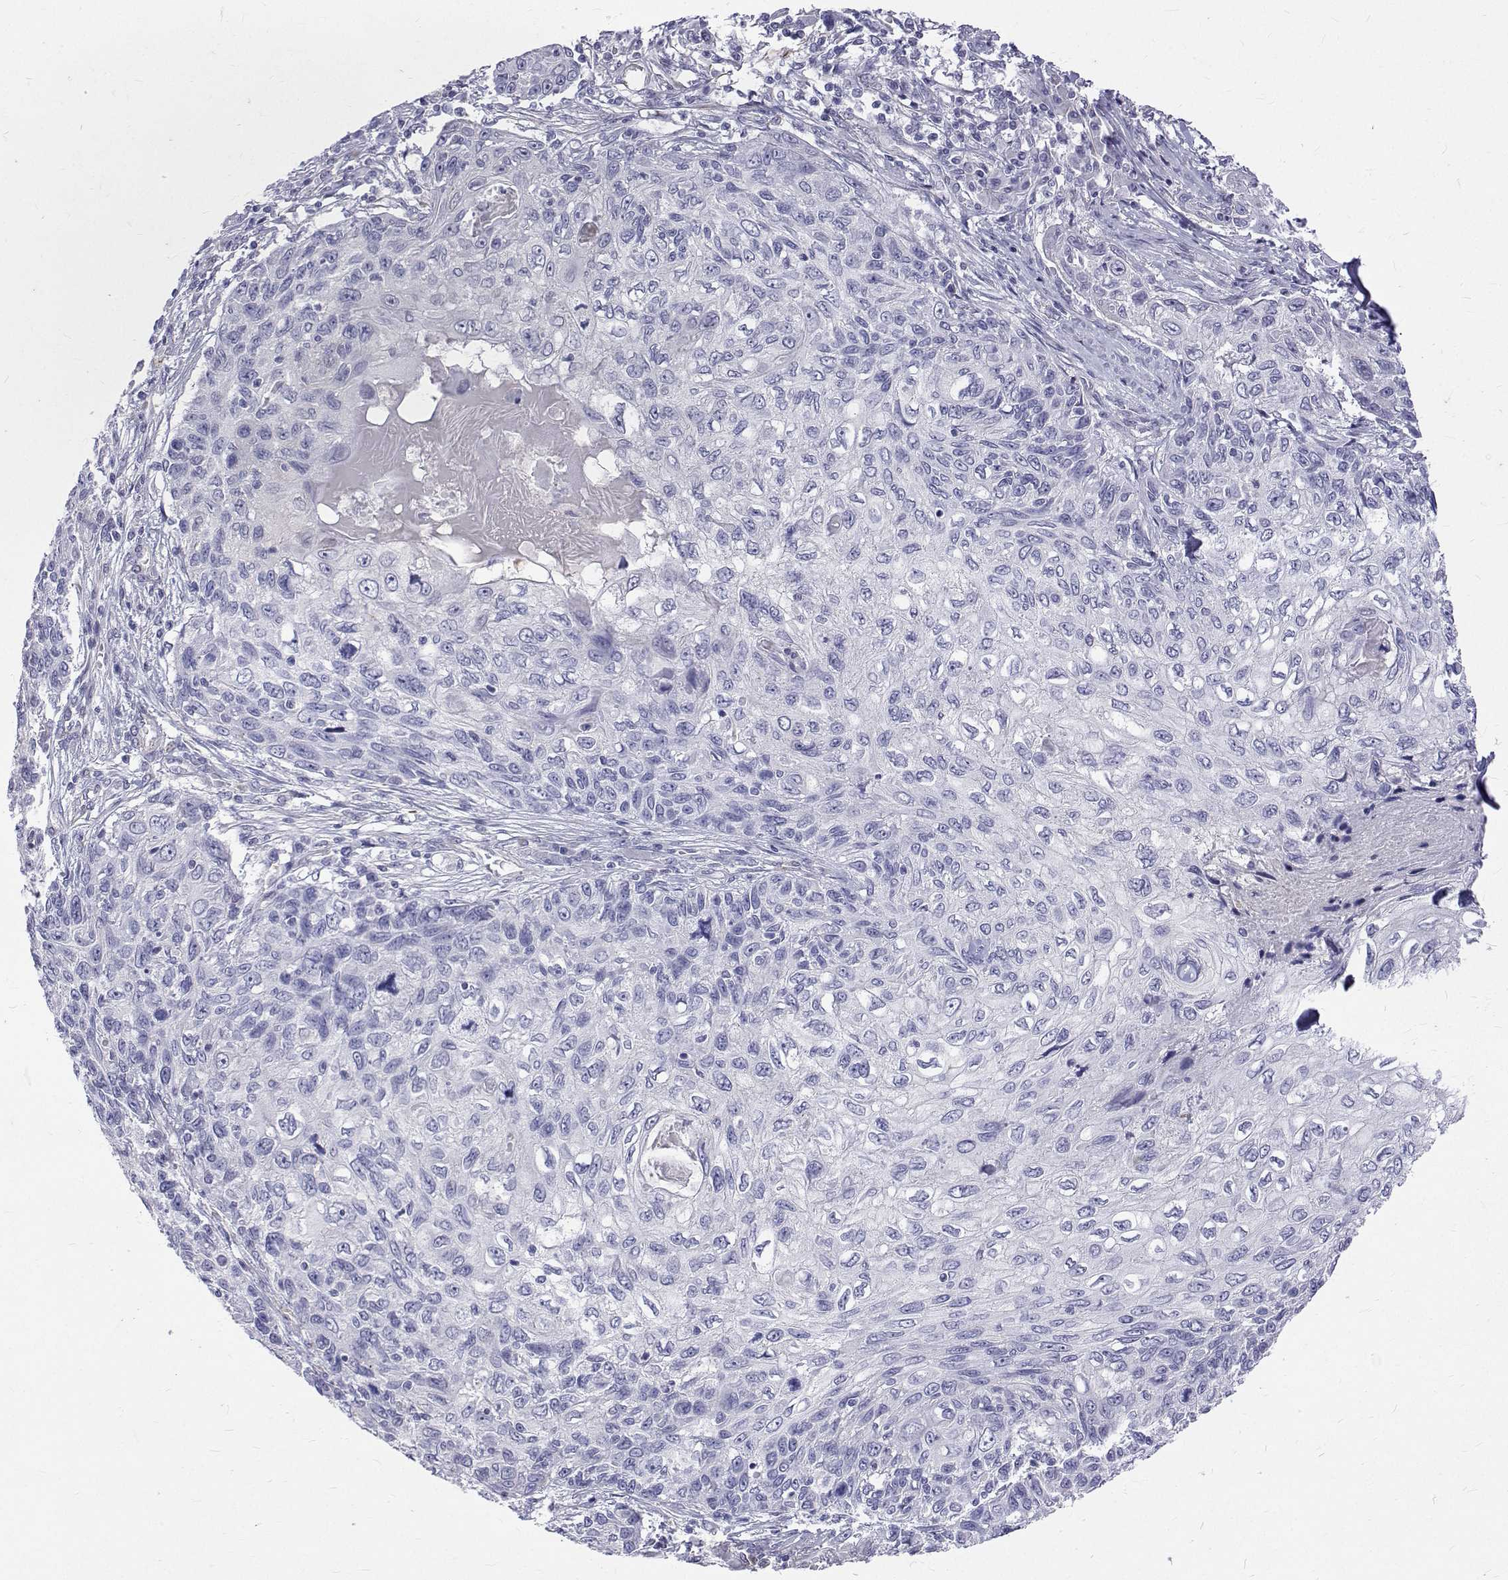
{"staining": {"intensity": "negative", "quantity": "none", "location": "none"}, "tissue": "skin cancer", "cell_type": "Tumor cells", "image_type": "cancer", "snomed": [{"axis": "morphology", "description": "Squamous cell carcinoma, NOS"}, {"axis": "topography", "description": "Skin"}], "caption": "DAB (3,3'-diaminobenzidine) immunohistochemical staining of skin cancer (squamous cell carcinoma) reveals no significant staining in tumor cells.", "gene": "OPRPN", "patient": {"sex": "male", "age": 92}}